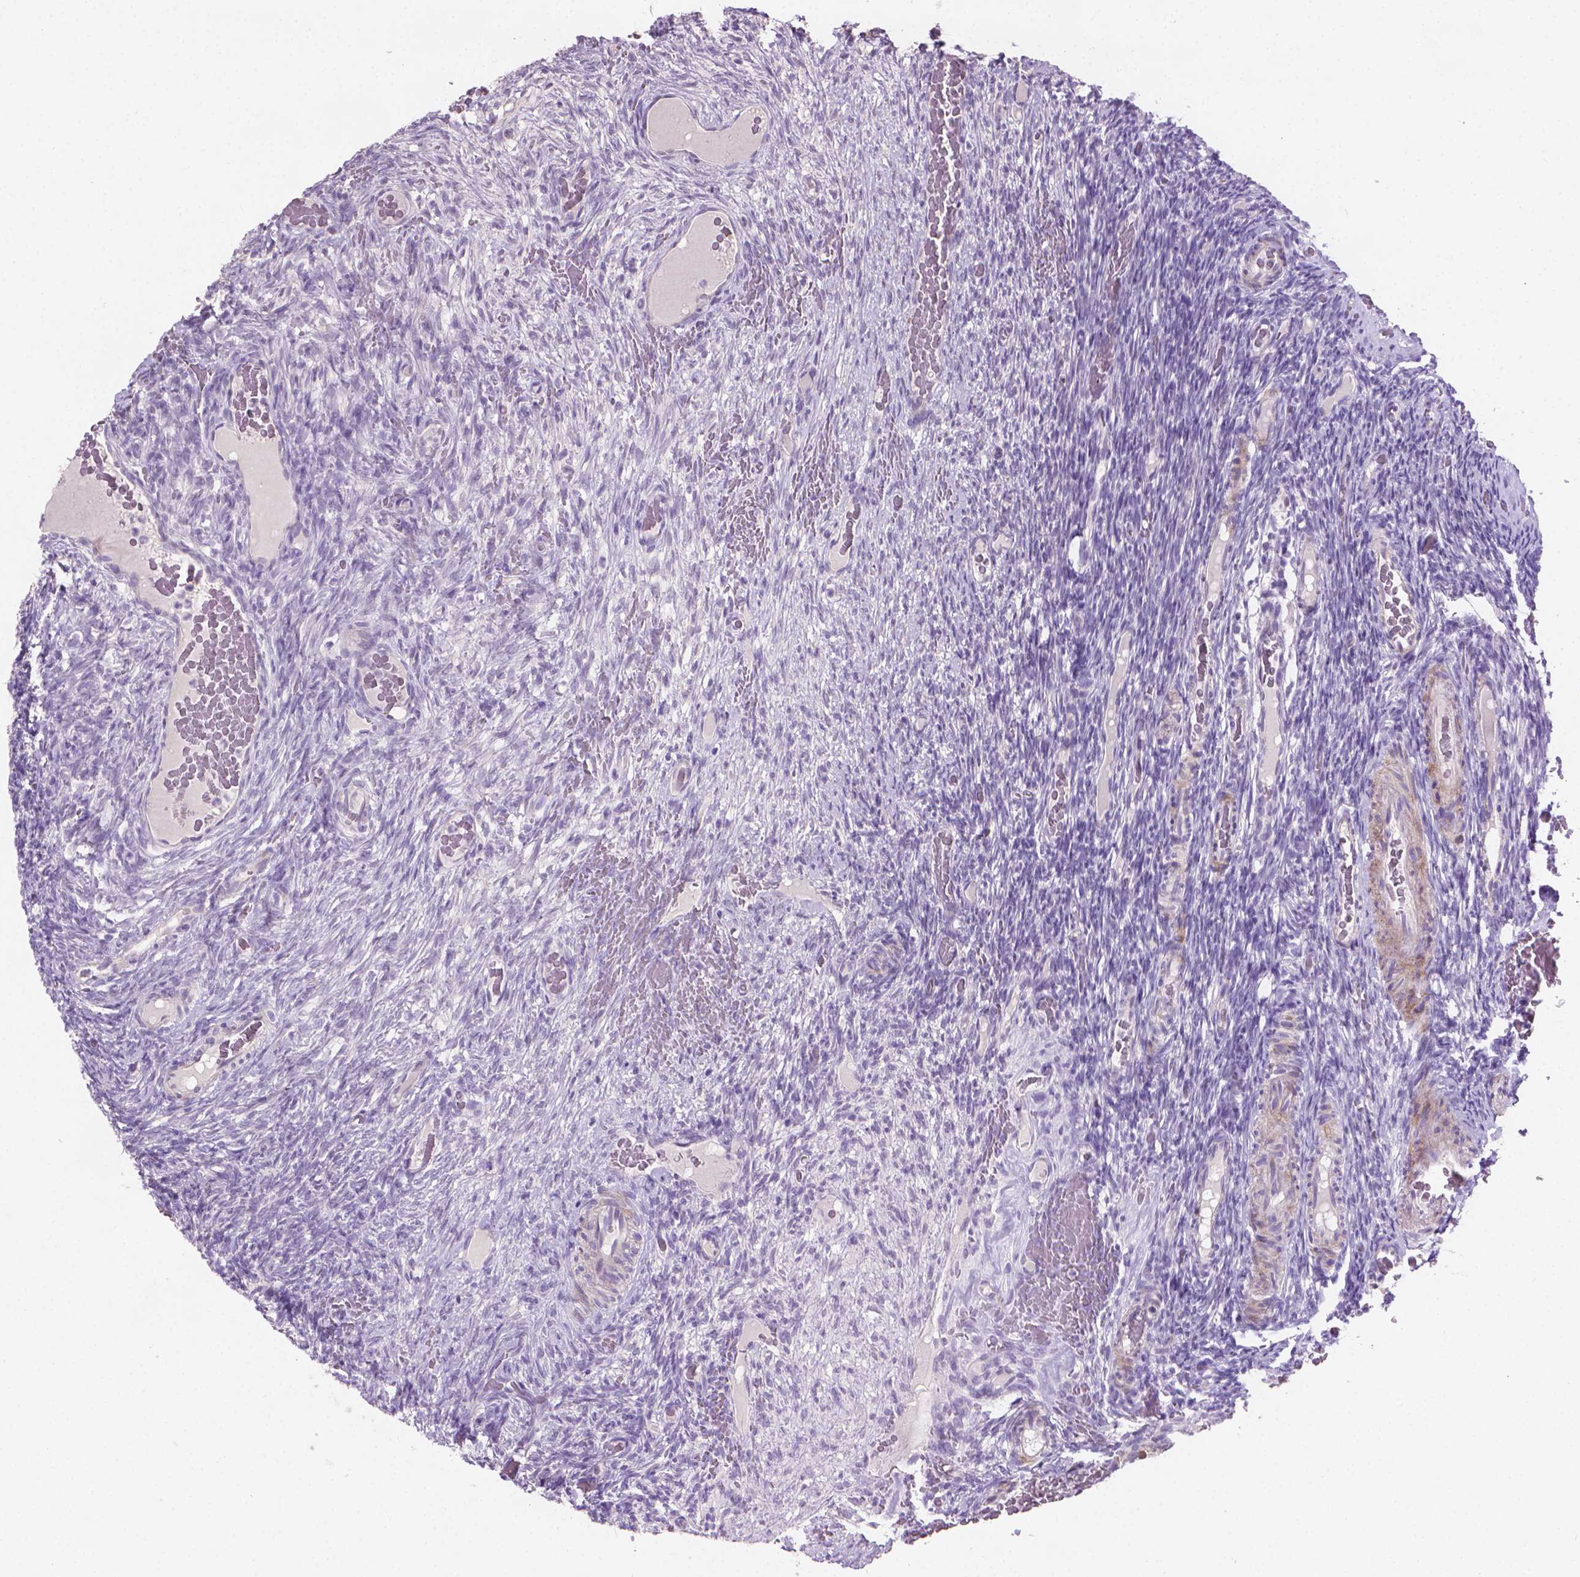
{"staining": {"intensity": "negative", "quantity": "none", "location": "none"}, "tissue": "ovary", "cell_type": "Ovarian stroma cells", "image_type": "normal", "snomed": [{"axis": "morphology", "description": "Normal tissue, NOS"}, {"axis": "topography", "description": "Ovary"}], "caption": "DAB immunohistochemical staining of benign ovary exhibits no significant staining in ovarian stroma cells.", "gene": "GSDMA", "patient": {"sex": "female", "age": 34}}